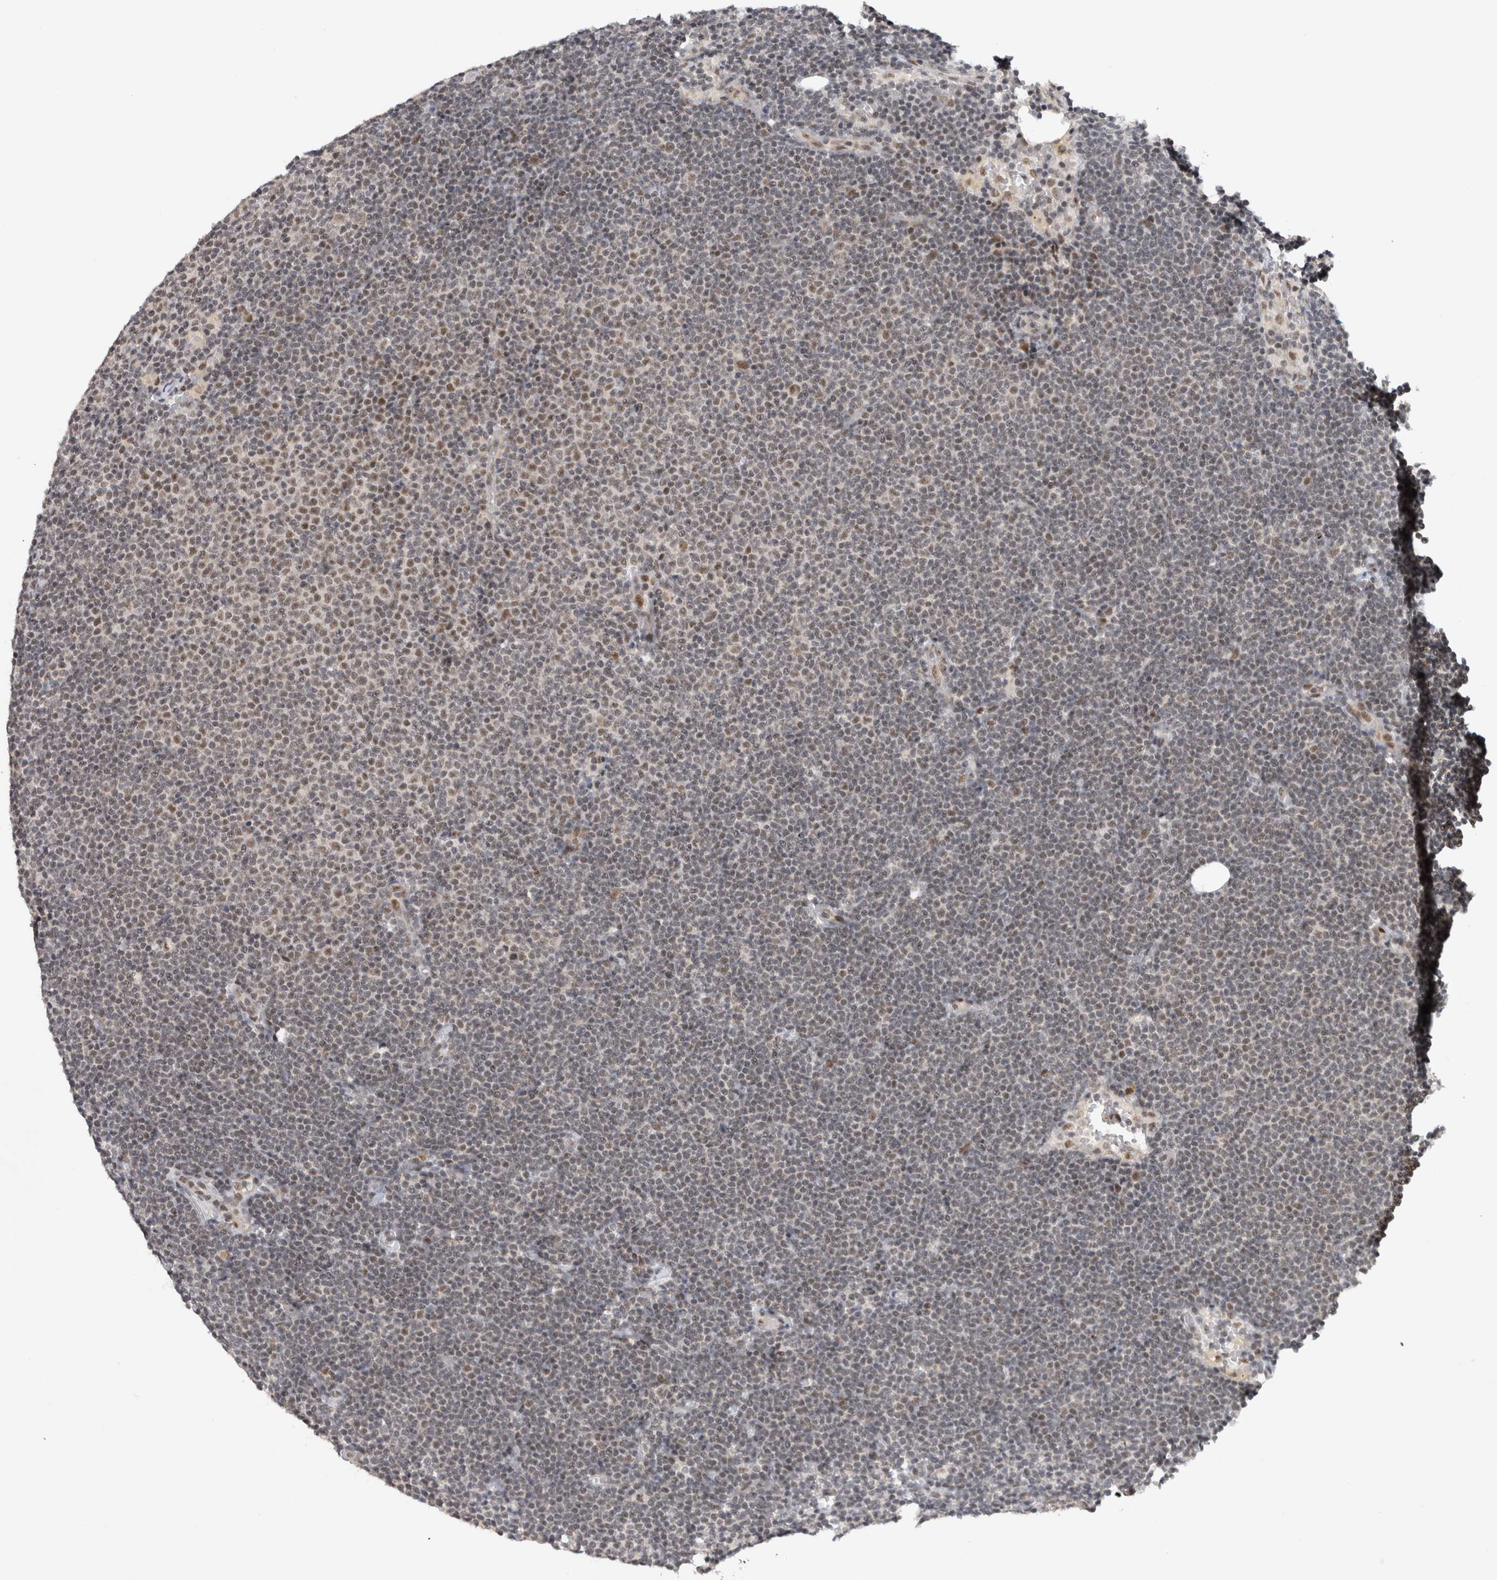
{"staining": {"intensity": "weak", "quantity": "<25%", "location": "nuclear"}, "tissue": "lymphoma", "cell_type": "Tumor cells", "image_type": "cancer", "snomed": [{"axis": "morphology", "description": "Malignant lymphoma, non-Hodgkin's type, Low grade"}, {"axis": "topography", "description": "Lymph node"}], "caption": "This is an immunohistochemistry (IHC) micrograph of human malignant lymphoma, non-Hodgkin's type (low-grade). There is no staining in tumor cells.", "gene": "HESX1", "patient": {"sex": "female", "age": 53}}